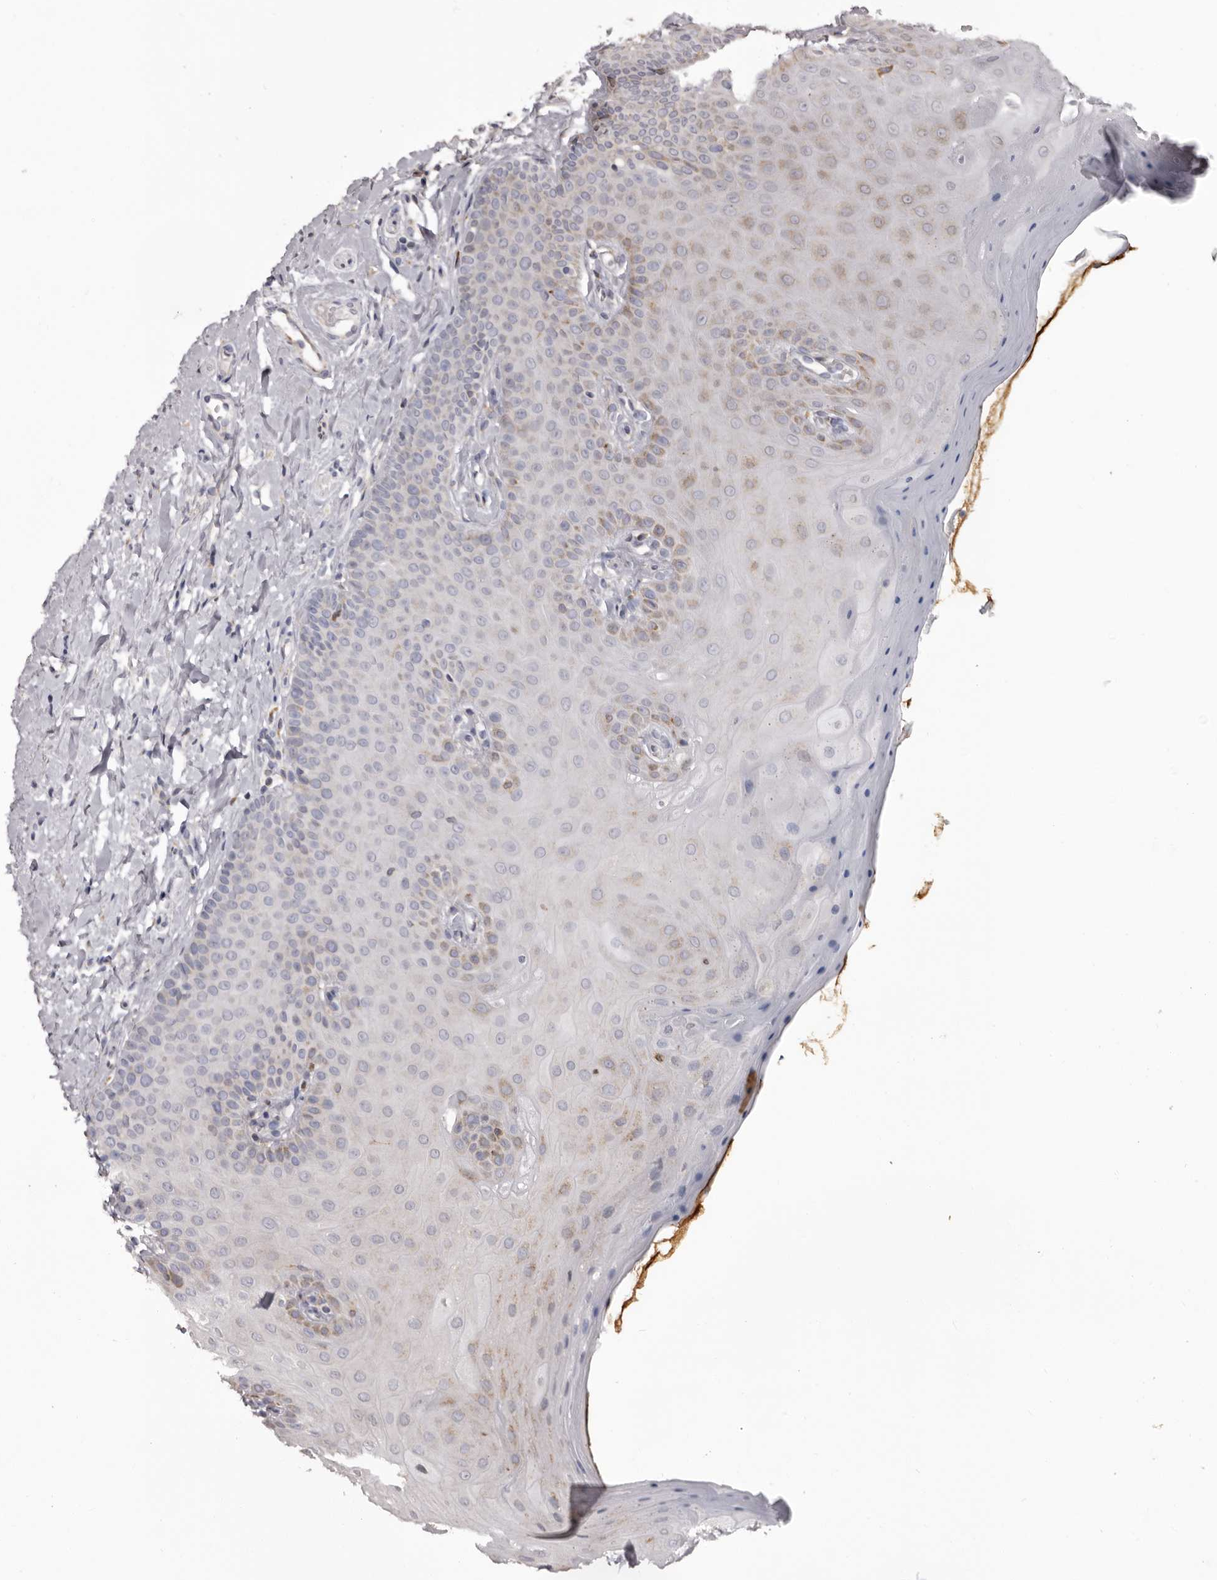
{"staining": {"intensity": "moderate", "quantity": "<25%", "location": "cytoplasmic/membranous"}, "tissue": "oral mucosa", "cell_type": "Squamous epithelial cells", "image_type": "normal", "snomed": [{"axis": "morphology", "description": "Normal tissue, NOS"}, {"axis": "topography", "description": "Oral tissue"}], "caption": "An image of human oral mucosa stained for a protein reveals moderate cytoplasmic/membranous brown staining in squamous epithelial cells. Ihc stains the protein in brown and the nuclei are stained blue.", "gene": "PIGX", "patient": {"sex": "female", "age": 31}}